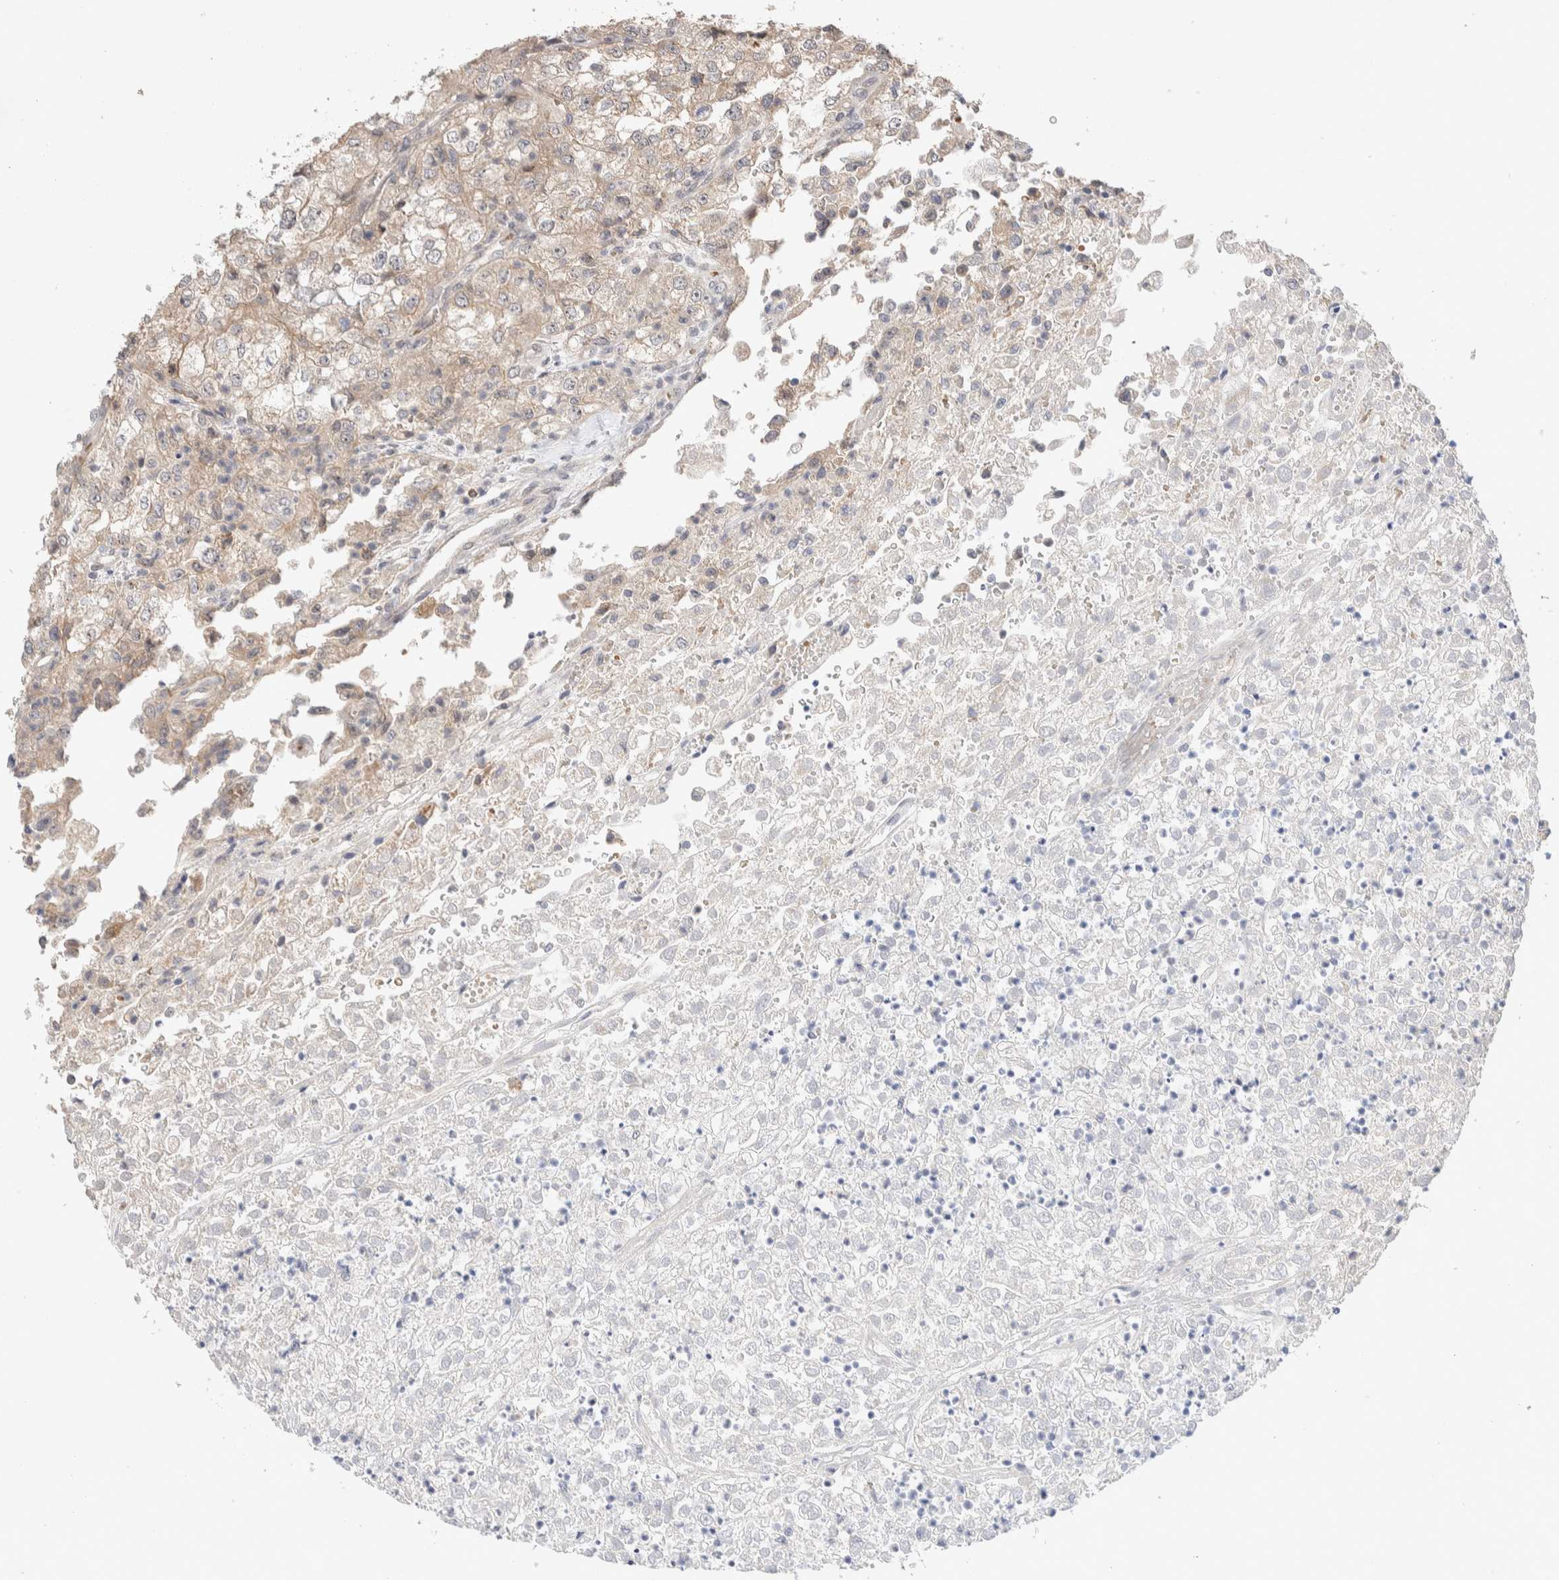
{"staining": {"intensity": "weak", "quantity": "<25%", "location": "cytoplasmic/membranous"}, "tissue": "renal cancer", "cell_type": "Tumor cells", "image_type": "cancer", "snomed": [{"axis": "morphology", "description": "Adenocarcinoma, NOS"}, {"axis": "topography", "description": "Kidney"}], "caption": "A histopathology image of human adenocarcinoma (renal) is negative for staining in tumor cells.", "gene": "CASK", "patient": {"sex": "female", "age": 54}}